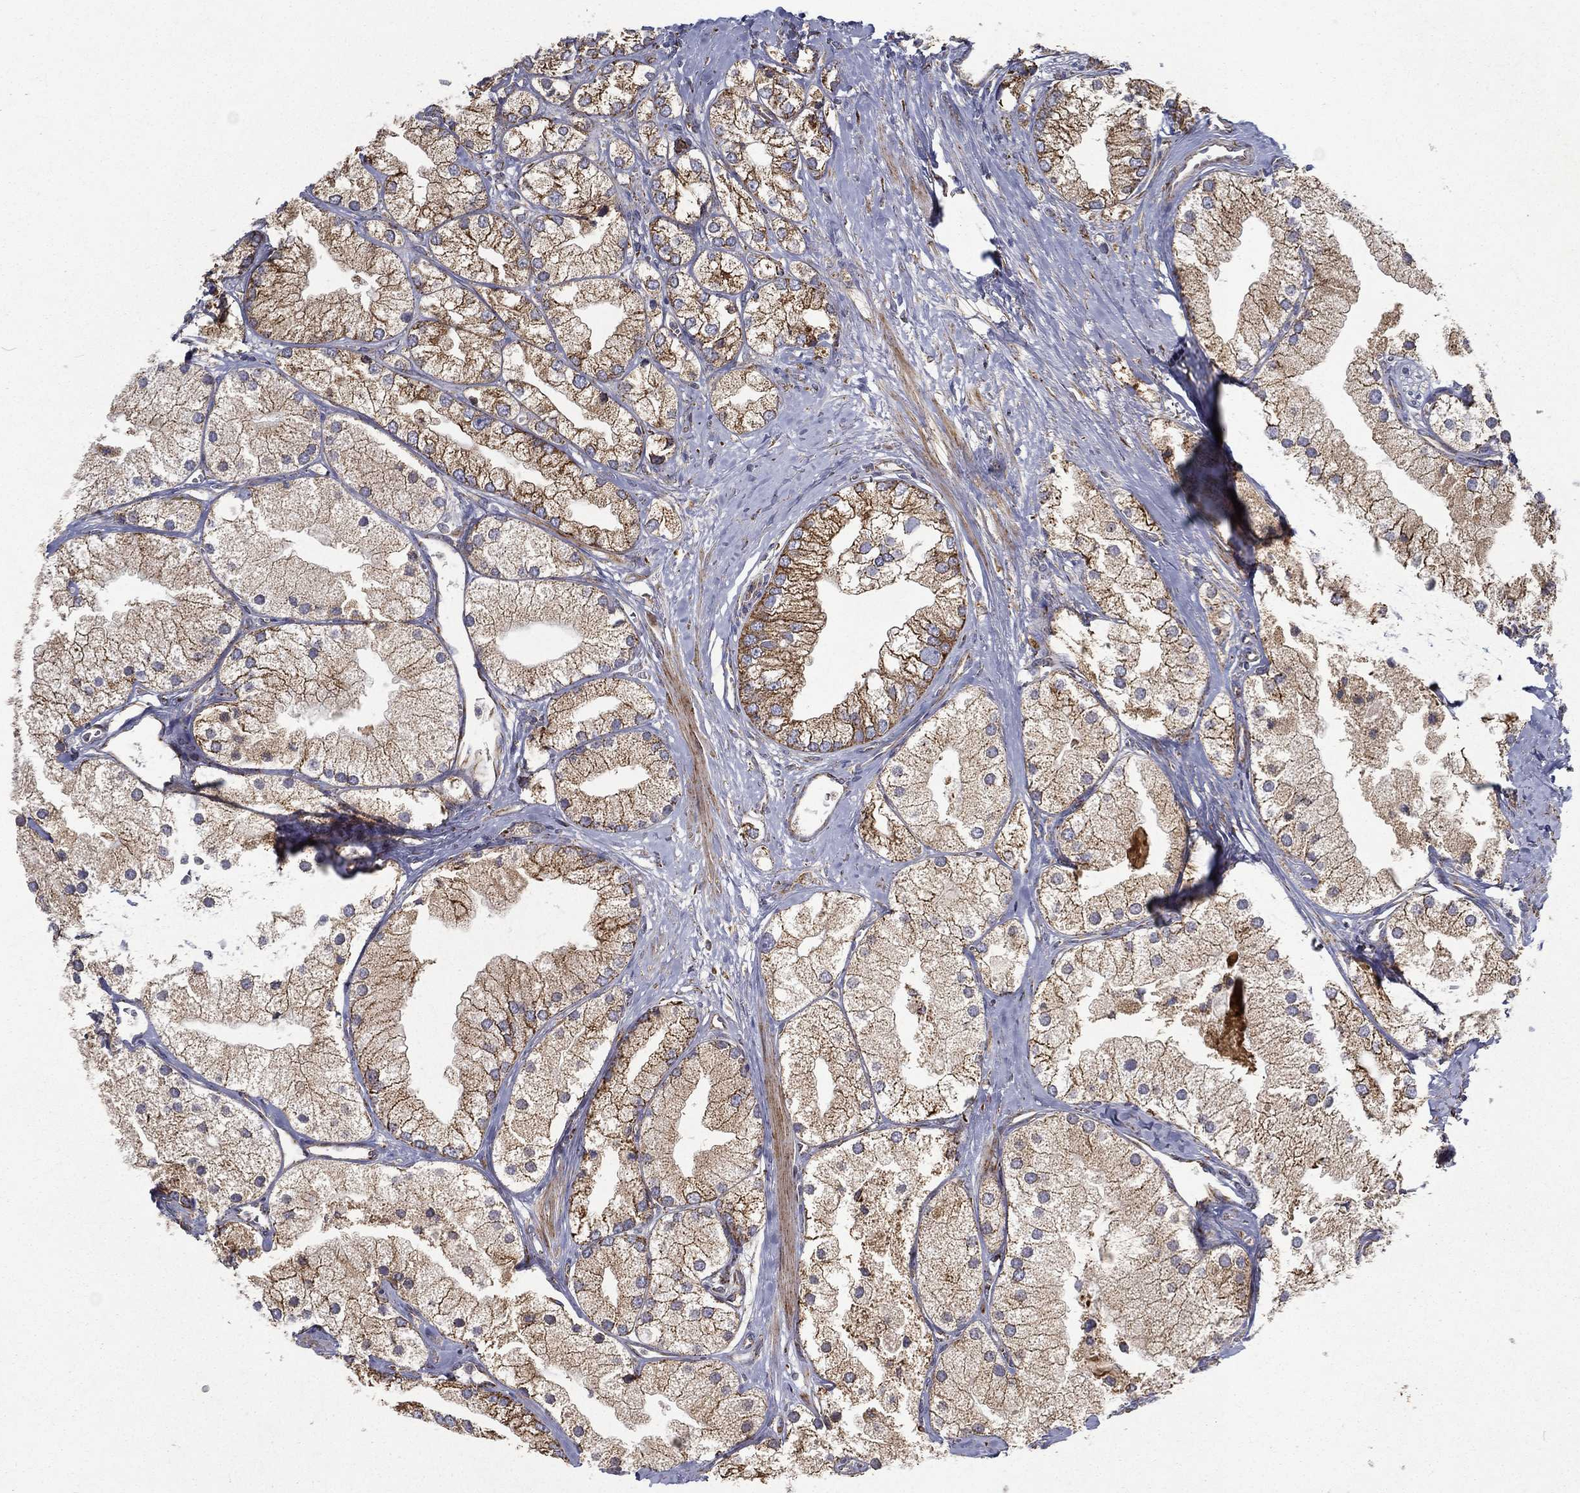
{"staining": {"intensity": "moderate", "quantity": "25%-75%", "location": "cytoplasmic/membranous"}, "tissue": "prostate cancer", "cell_type": "Tumor cells", "image_type": "cancer", "snomed": [{"axis": "morphology", "description": "Adenocarcinoma, NOS"}, {"axis": "topography", "description": "Prostate and seminal vesicle, NOS"}, {"axis": "topography", "description": "Prostate"}], "caption": "Immunohistochemical staining of human adenocarcinoma (prostate) demonstrates medium levels of moderate cytoplasmic/membranous protein positivity in about 25%-75% of tumor cells.", "gene": "MT-CYB", "patient": {"sex": "male", "age": 79}}